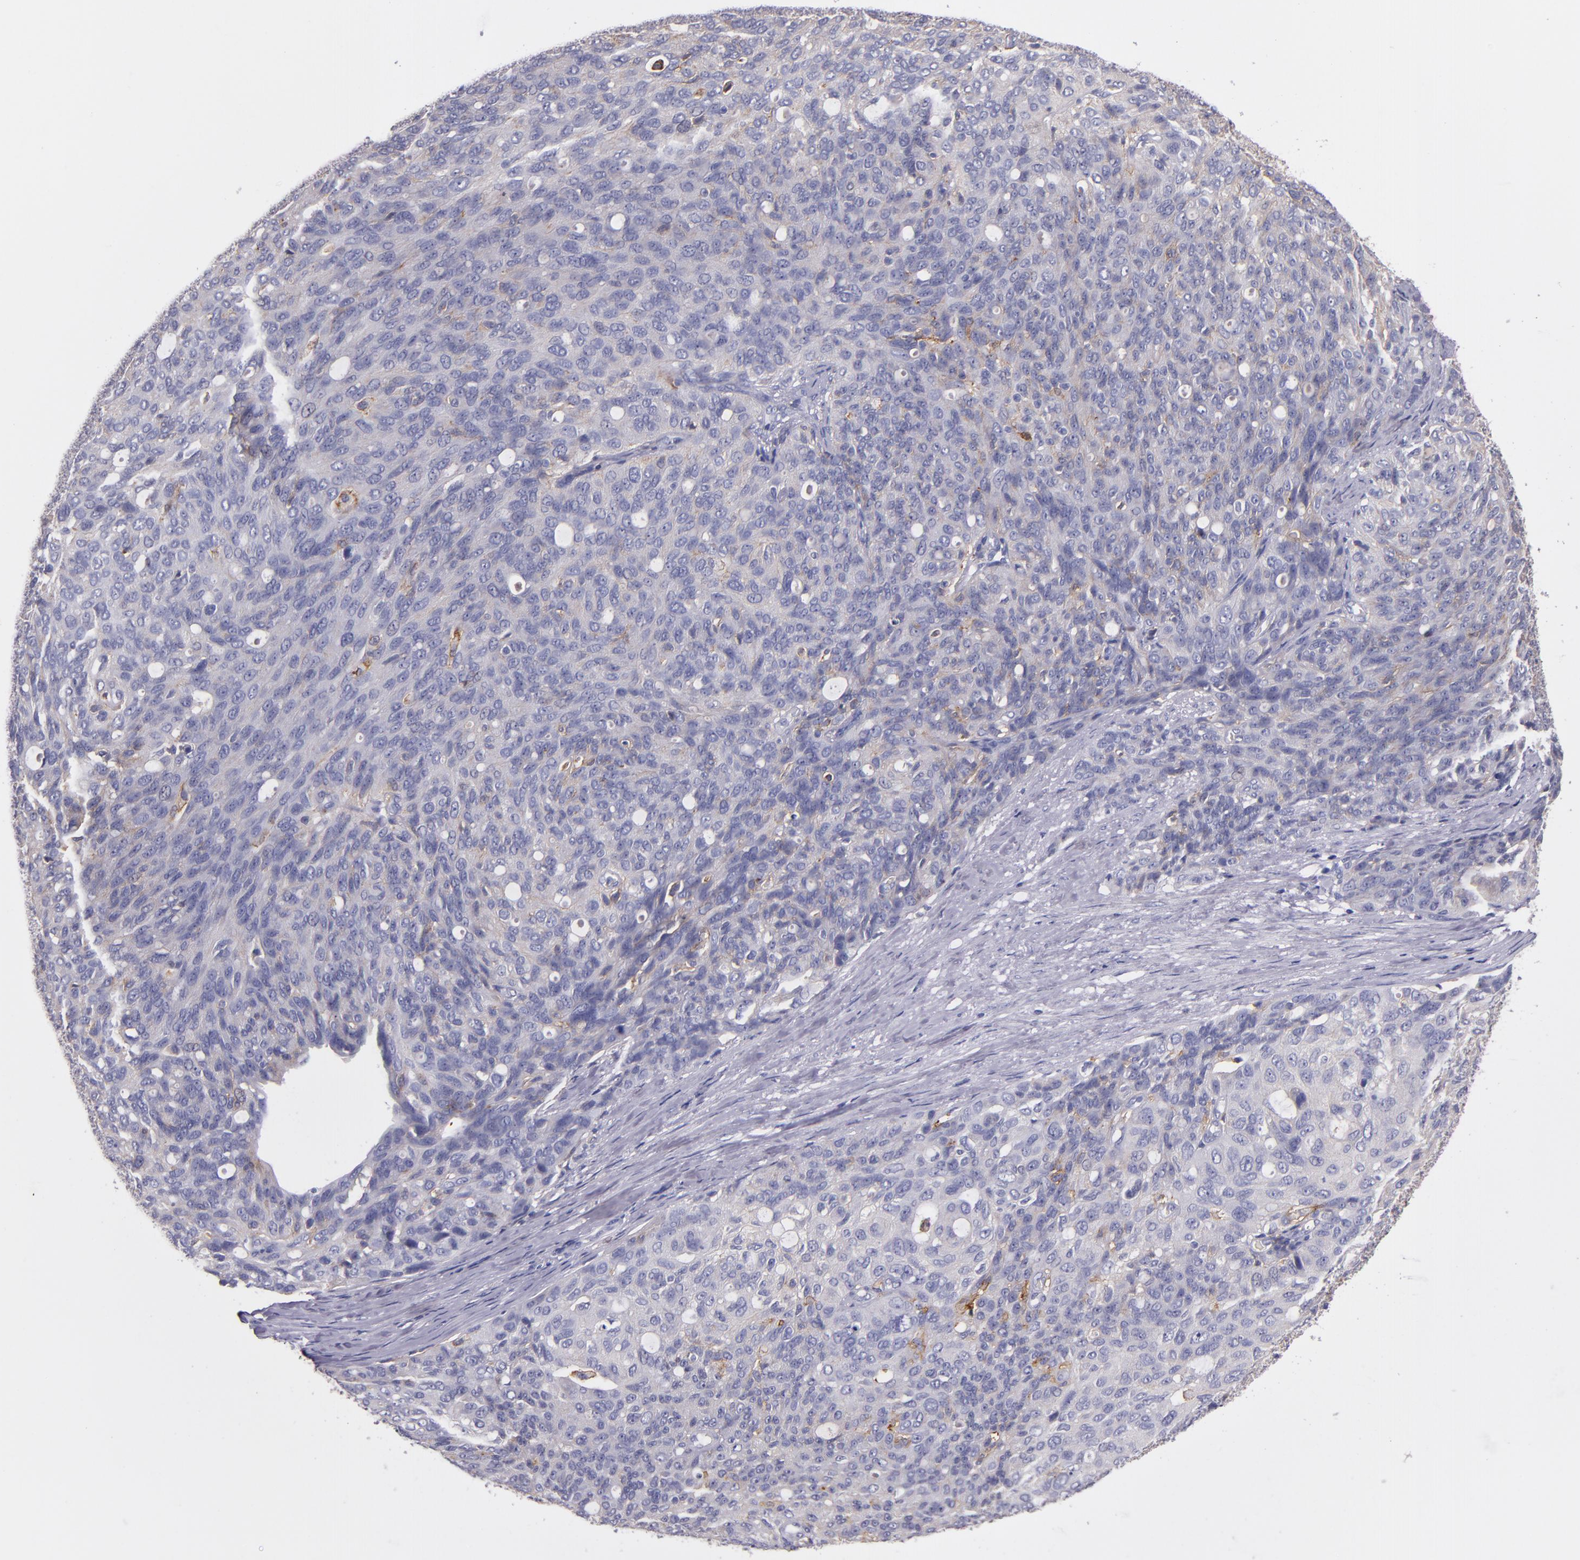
{"staining": {"intensity": "weak", "quantity": "<25%", "location": "cytoplasmic/membranous"}, "tissue": "ovarian cancer", "cell_type": "Tumor cells", "image_type": "cancer", "snomed": [{"axis": "morphology", "description": "Carcinoma, endometroid"}, {"axis": "topography", "description": "Ovary"}], "caption": "This is a micrograph of IHC staining of ovarian cancer (endometroid carcinoma), which shows no staining in tumor cells.", "gene": "C5AR1", "patient": {"sex": "female", "age": 60}}